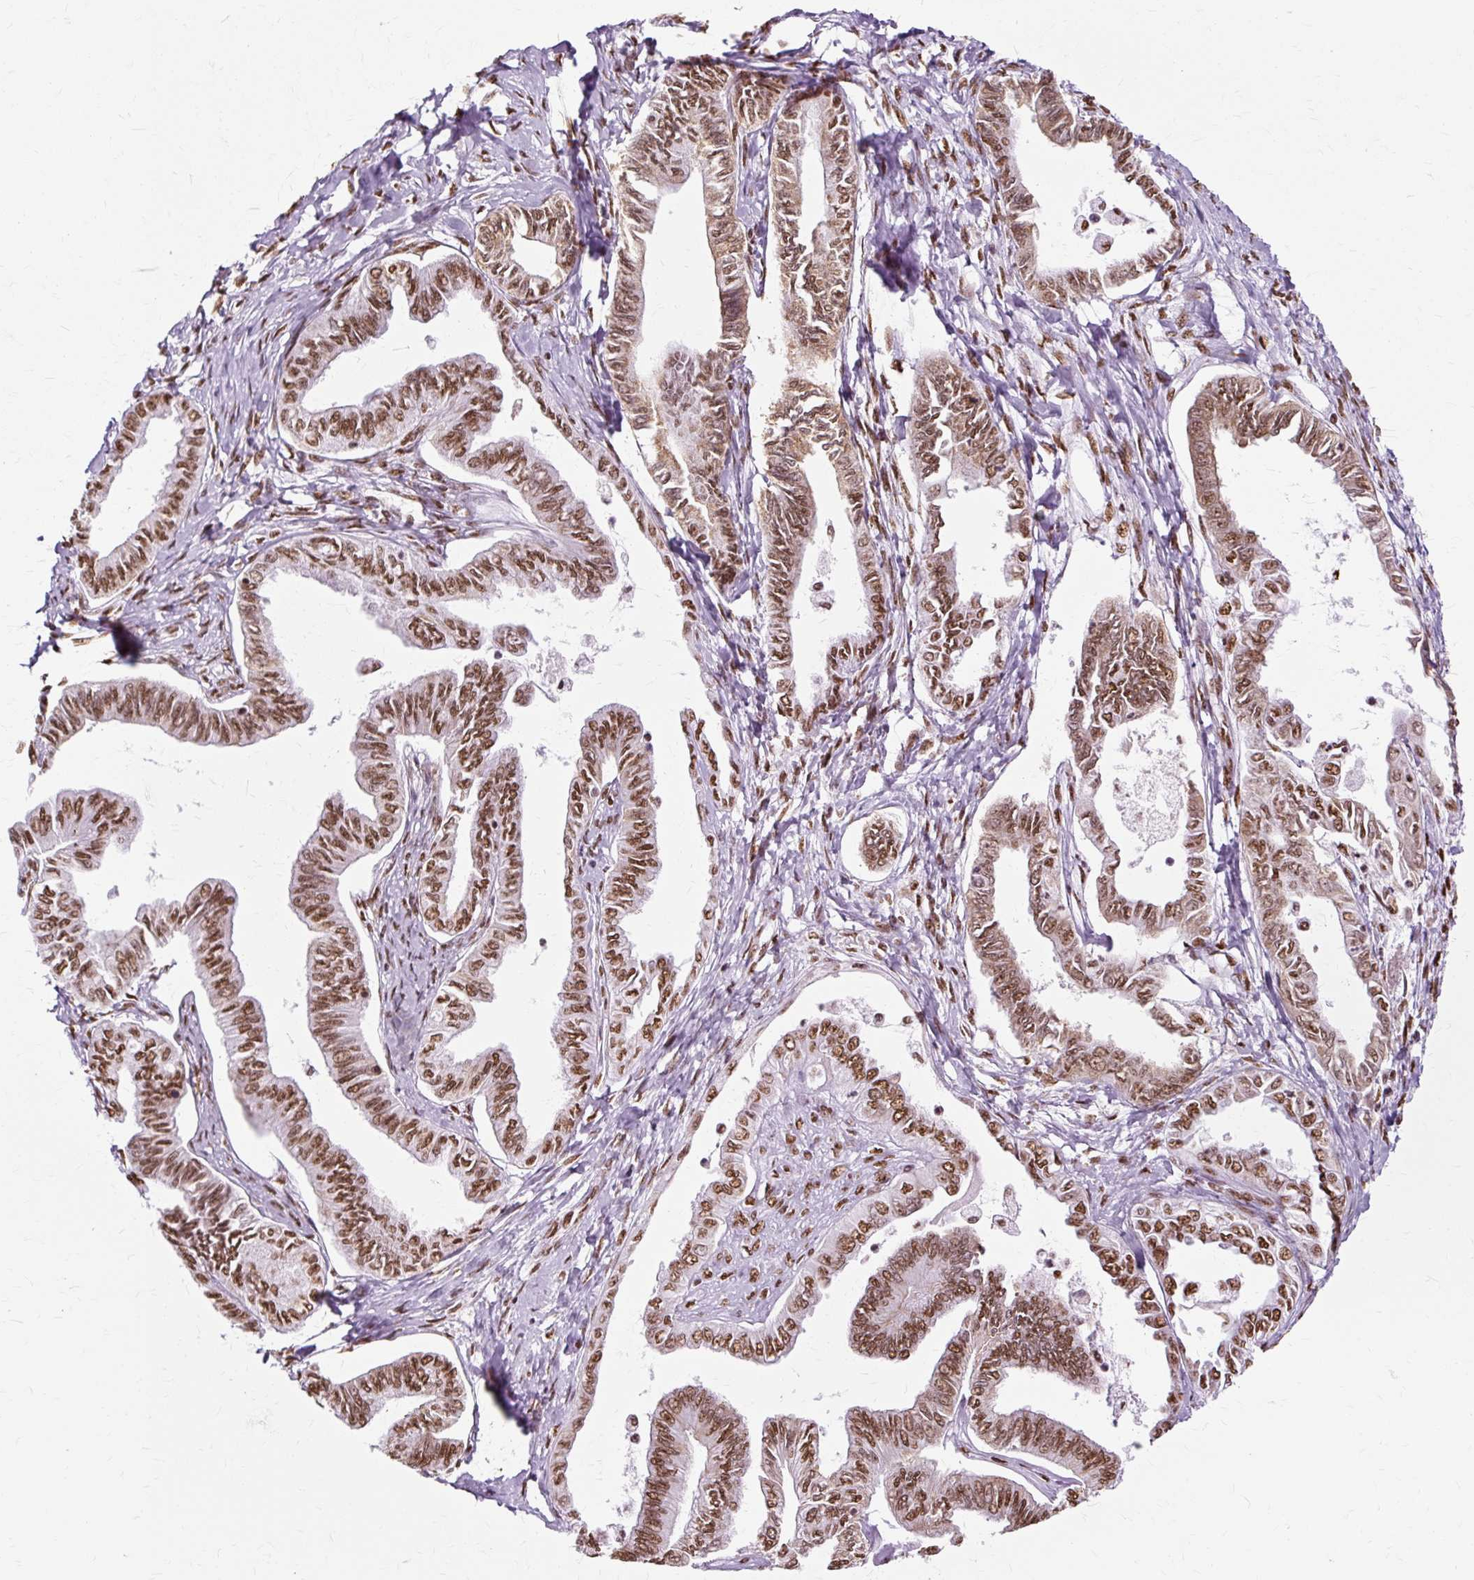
{"staining": {"intensity": "moderate", "quantity": ">75%", "location": "nuclear"}, "tissue": "ovarian cancer", "cell_type": "Tumor cells", "image_type": "cancer", "snomed": [{"axis": "morphology", "description": "Carcinoma, endometroid"}, {"axis": "topography", "description": "Ovary"}], "caption": "Ovarian cancer was stained to show a protein in brown. There is medium levels of moderate nuclear staining in approximately >75% of tumor cells.", "gene": "XRCC6", "patient": {"sex": "female", "age": 70}}